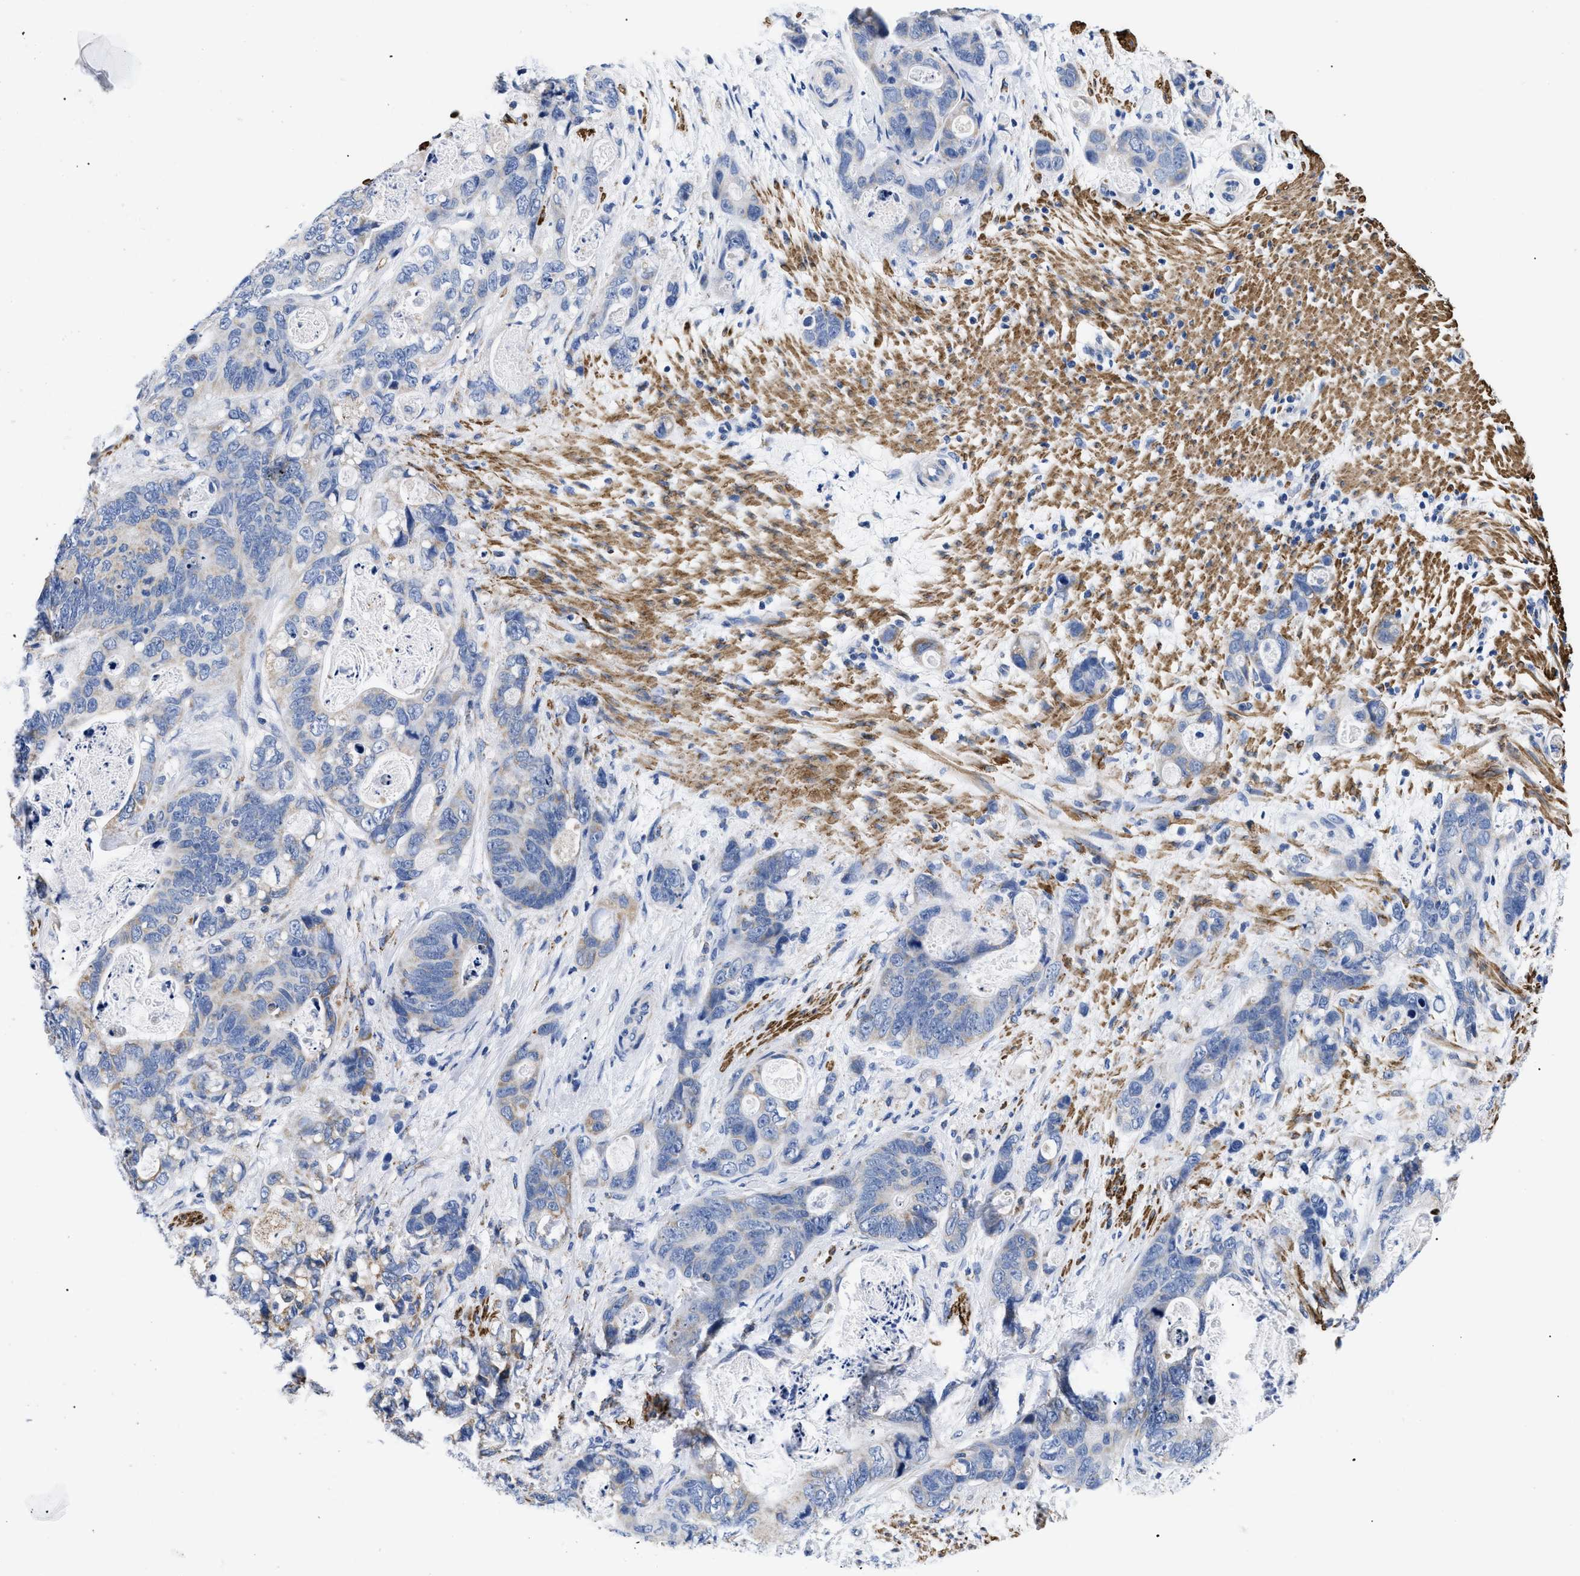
{"staining": {"intensity": "negative", "quantity": "none", "location": "none"}, "tissue": "stomach cancer", "cell_type": "Tumor cells", "image_type": "cancer", "snomed": [{"axis": "morphology", "description": "Normal tissue, NOS"}, {"axis": "morphology", "description": "Adenocarcinoma, NOS"}, {"axis": "topography", "description": "Stomach"}], "caption": "Stomach cancer (adenocarcinoma) was stained to show a protein in brown. There is no significant staining in tumor cells.", "gene": "GPR149", "patient": {"sex": "female", "age": 89}}